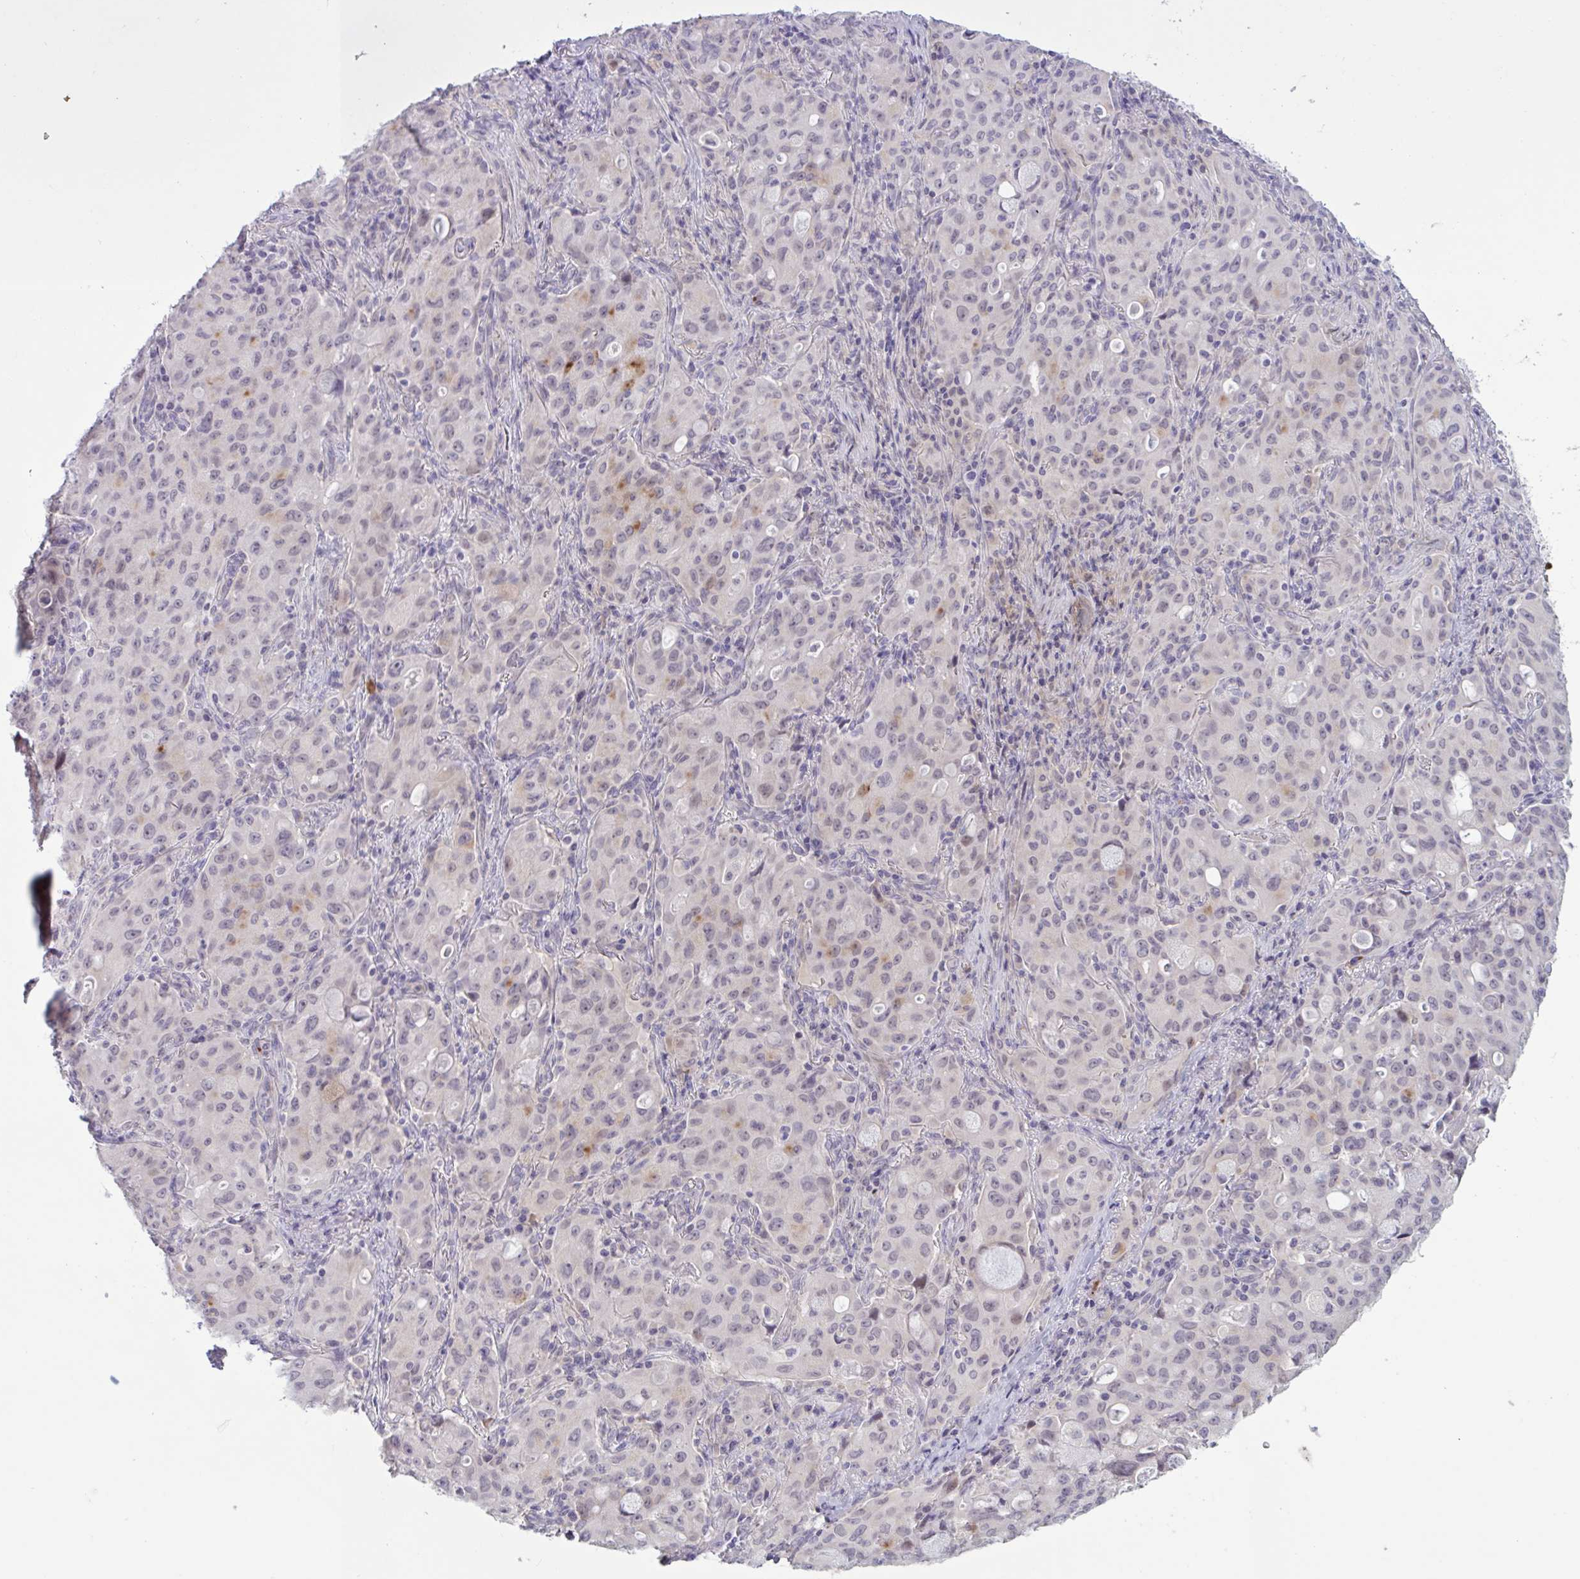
{"staining": {"intensity": "negative", "quantity": "none", "location": "none"}, "tissue": "lung cancer", "cell_type": "Tumor cells", "image_type": "cancer", "snomed": [{"axis": "morphology", "description": "Adenocarcinoma, NOS"}, {"axis": "topography", "description": "Lung"}], "caption": "This histopathology image is of lung cancer (adenocarcinoma) stained with IHC to label a protein in brown with the nuclei are counter-stained blue. There is no expression in tumor cells. (DAB IHC with hematoxylin counter stain).", "gene": "RFPL4B", "patient": {"sex": "female", "age": 44}}